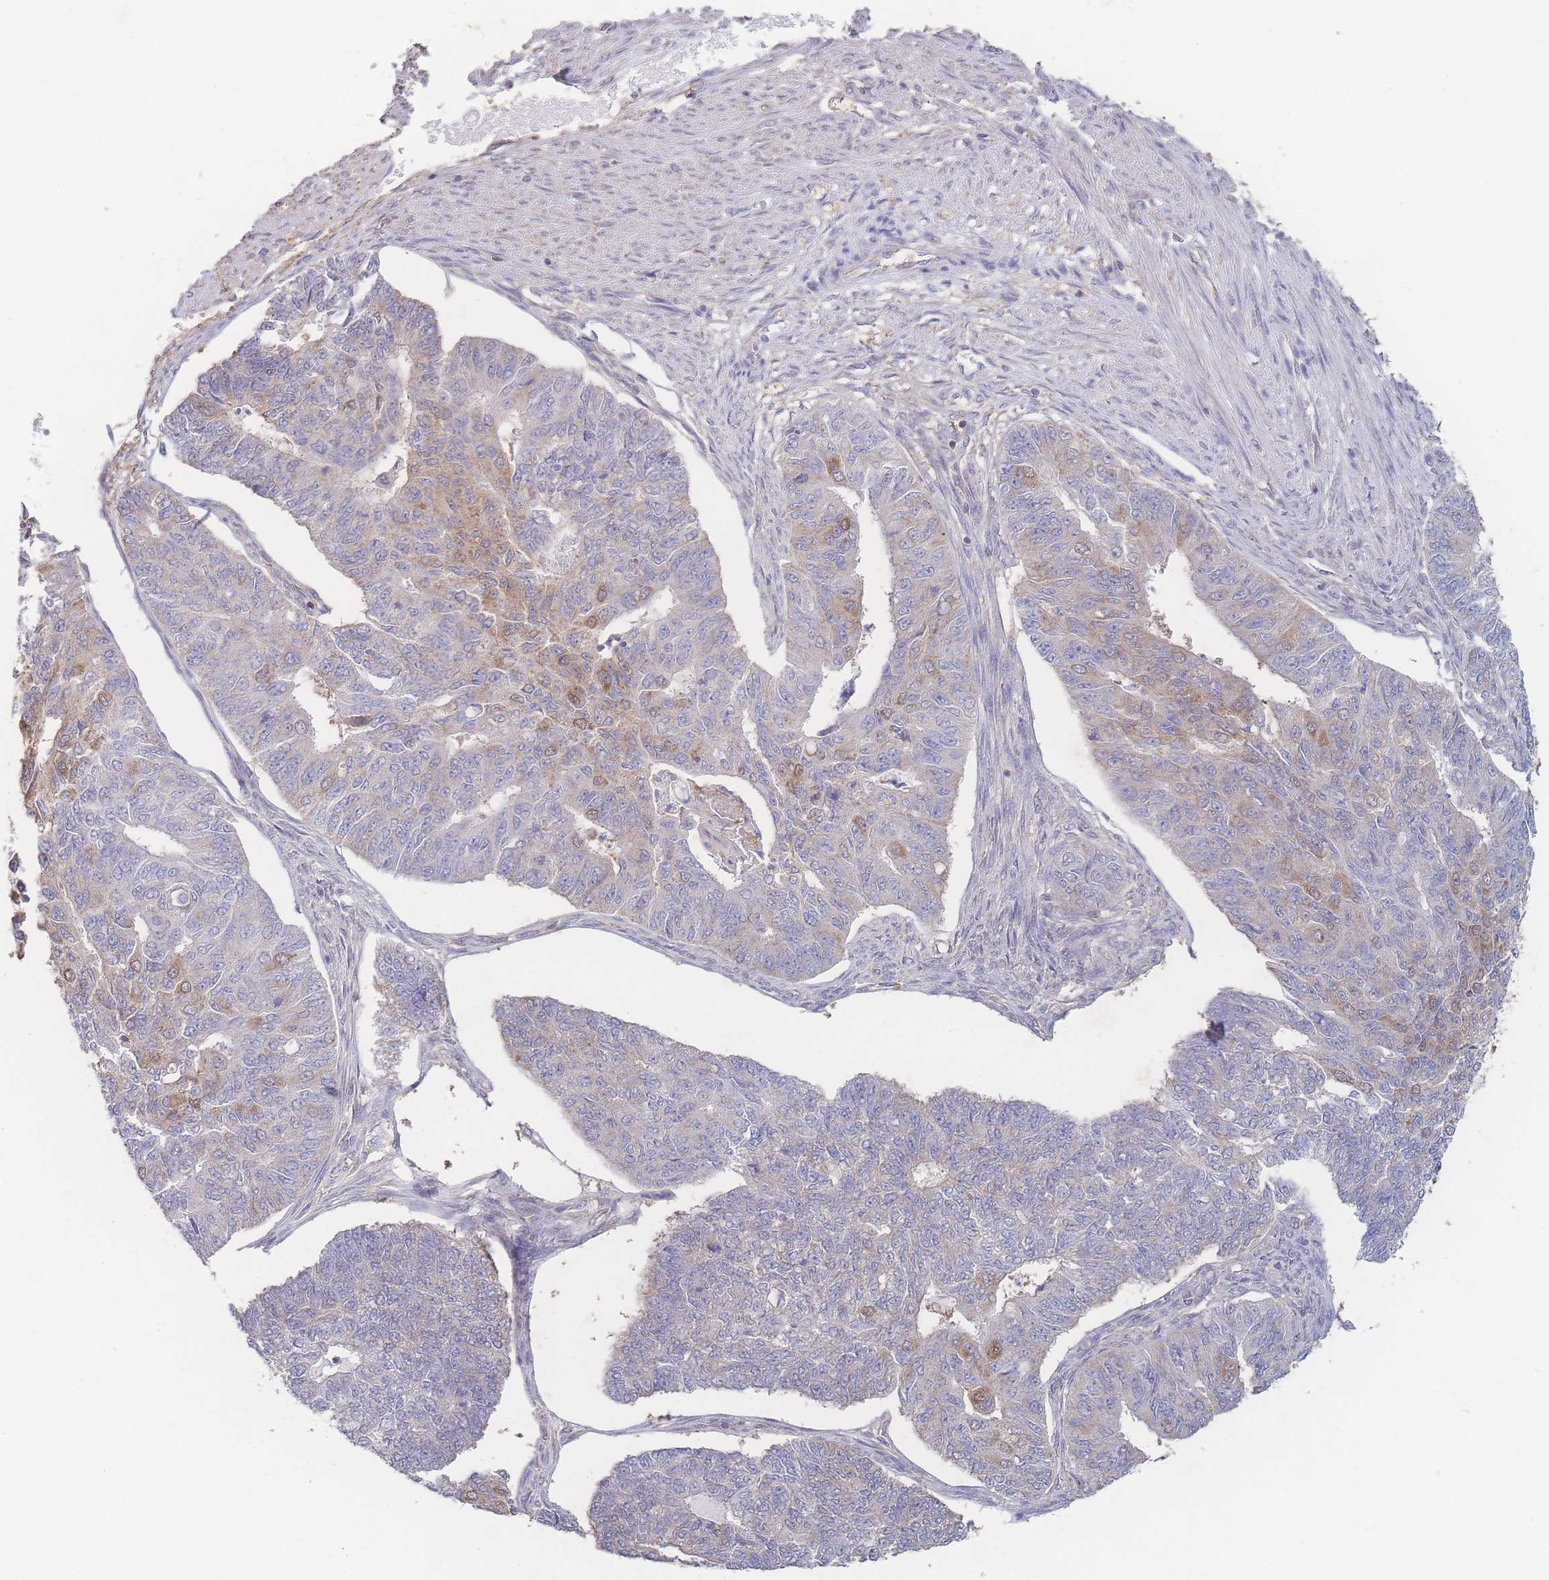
{"staining": {"intensity": "moderate", "quantity": "<25%", "location": "cytoplasmic/membranous"}, "tissue": "endometrial cancer", "cell_type": "Tumor cells", "image_type": "cancer", "snomed": [{"axis": "morphology", "description": "Adenocarcinoma, NOS"}, {"axis": "topography", "description": "Endometrium"}], "caption": "Endometrial adenocarcinoma stained for a protein (brown) demonstrates moderate cytoplasmic/membranous positive staining in approximately <25% of tumor cells.", "gene": "GIPR", "patient": {"sex": "female", "age": 32}}